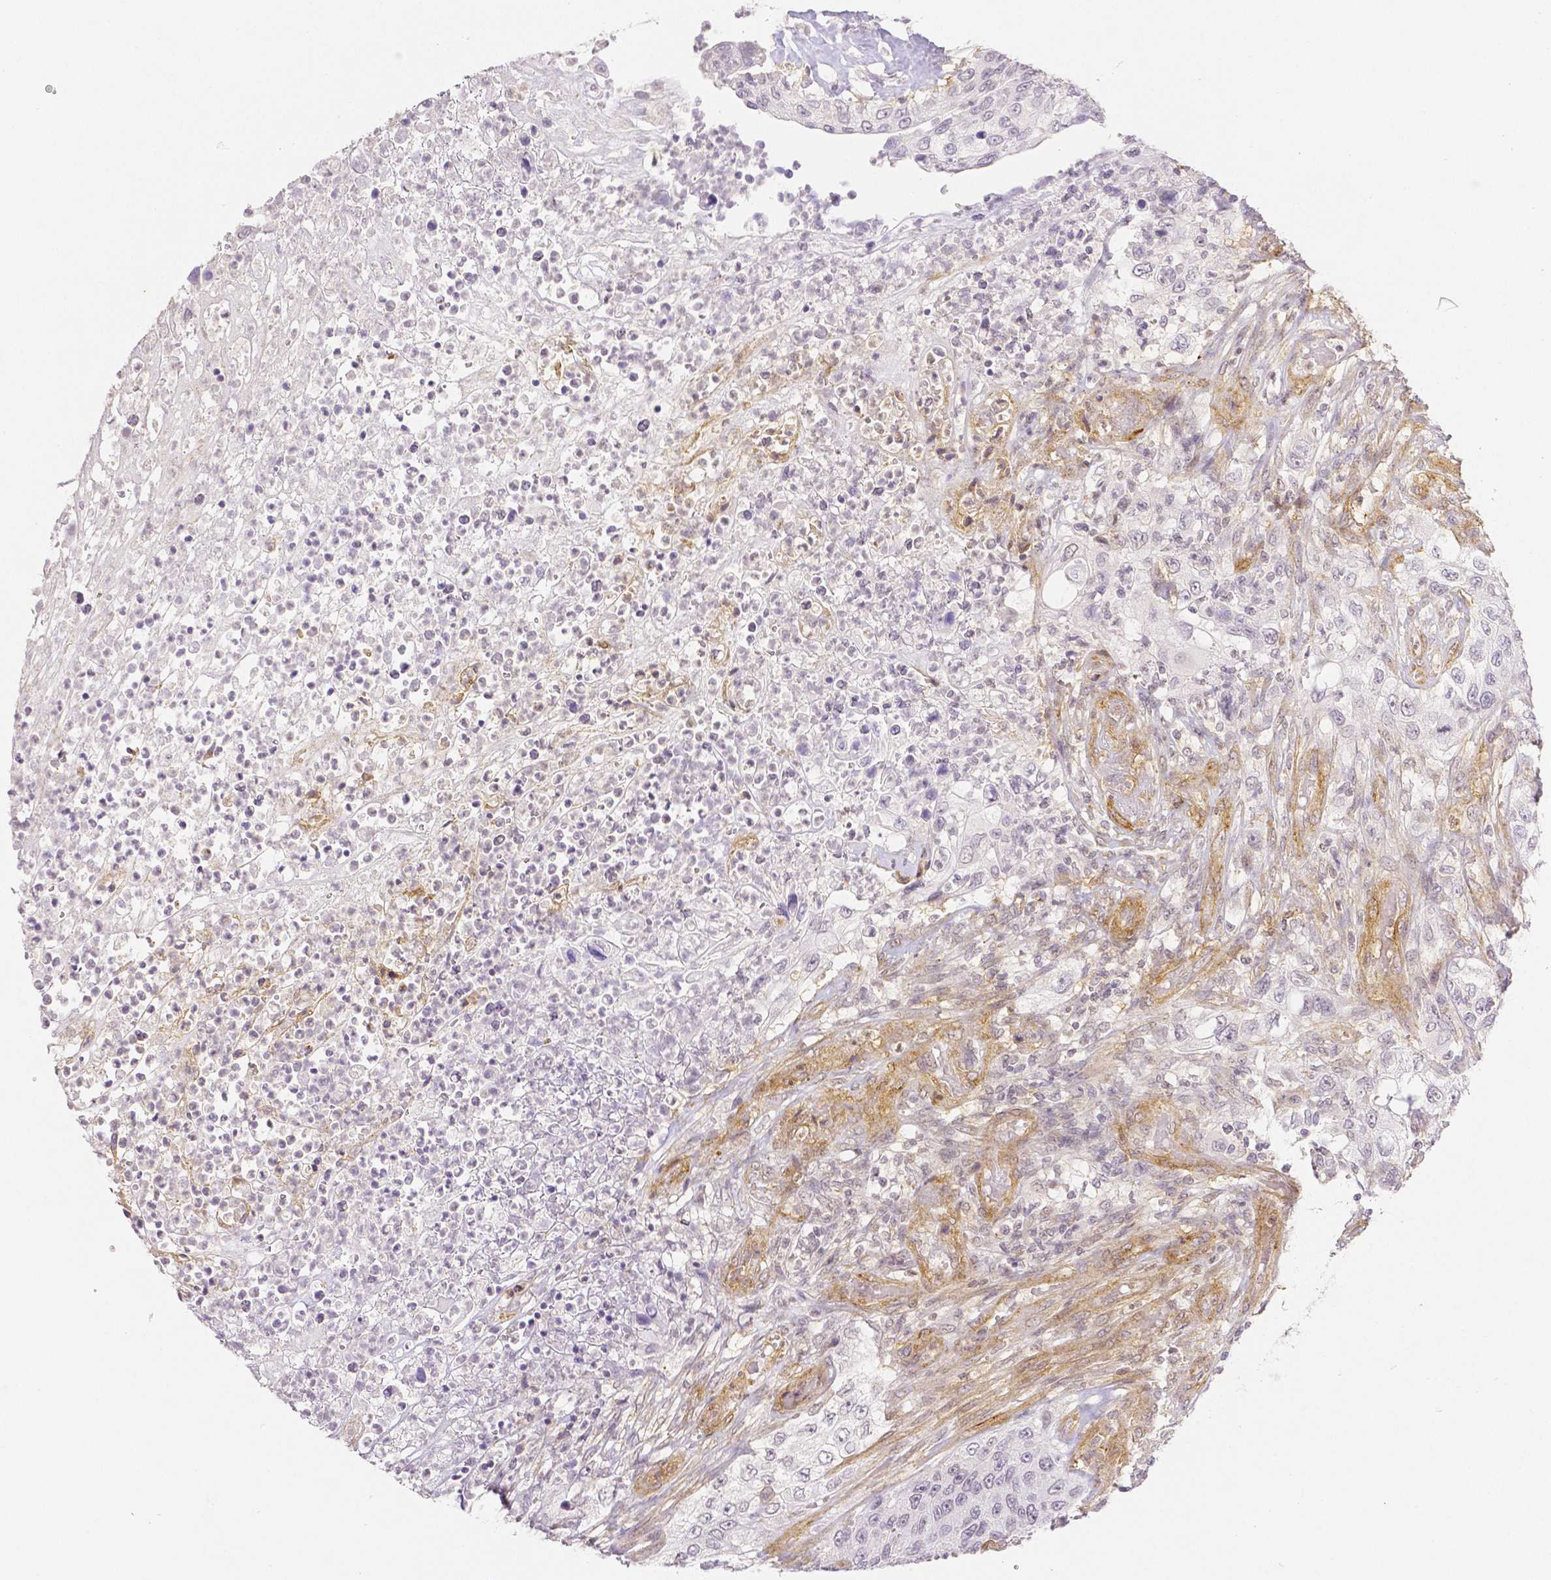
{"staining": {"intensity": "negative", "quantity": "none", "location": "none"}, "tissue": "urothelial cancer", "cell_type": "Tumor cells", "image_type": "cancer", "snomed": [{"axis": "morphology", "description": "Urothelial carcinoma, High grade"}, {"axis": "topography", "description": "Urinary bladder"}], "caption": "Tumor cells show no significant positivity in urothelial cancer.", "gene": "THY1", "patient": {"sex": "female", "age": 60}}